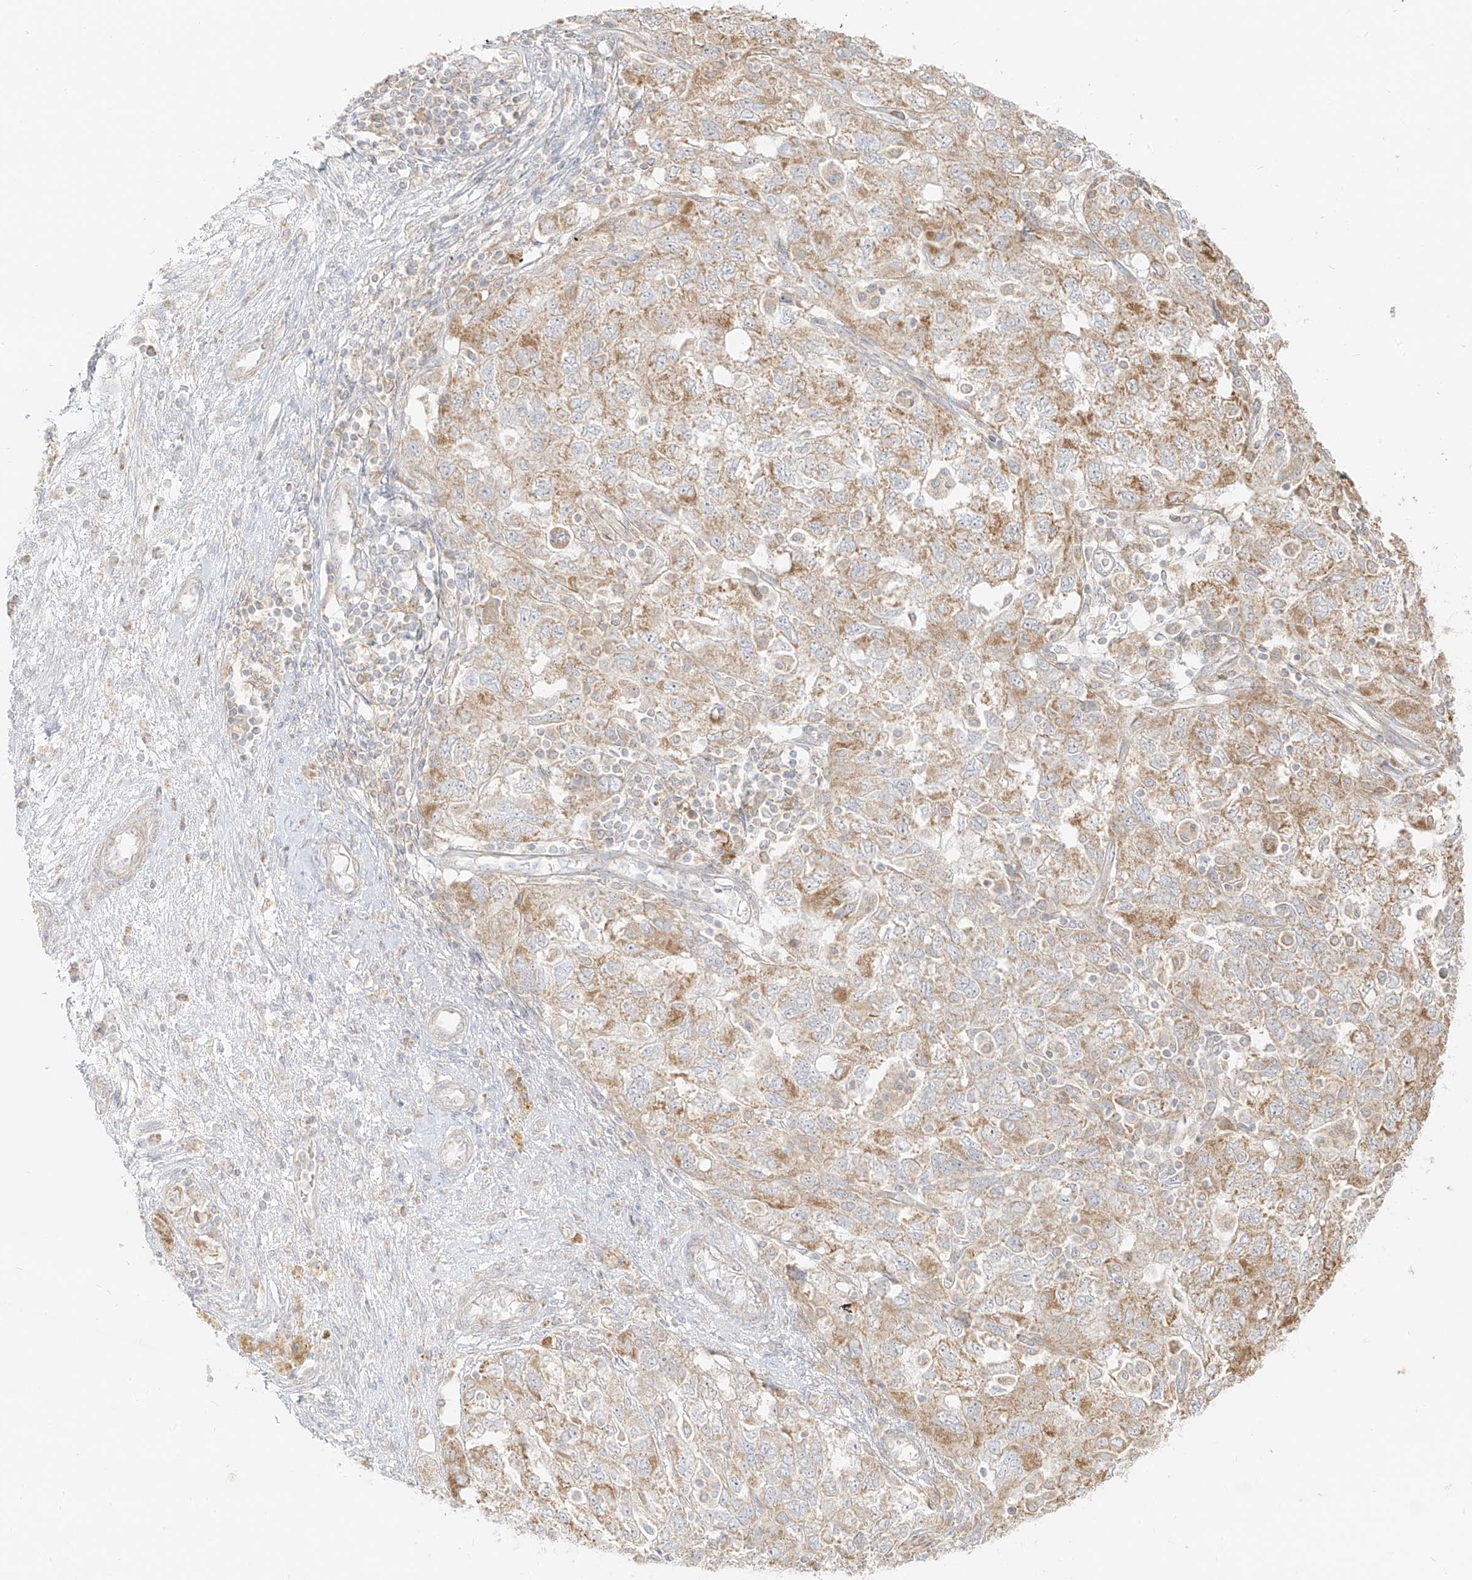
{"staining": {"intensity": "moderate", "quantity": "25%-75%", "location": "cytoplasmic/membranous"}, "tissue": "ovarian cancer", "cell_type": "Tumor cells", "image_type": "cancer", "snomed": [{"axis": "morphology", "description": "Carcinoma, NOS"}, {"axis": "morphology", "description": "Cystadenocarcinoma, serous, NOS"}, {"axis": "topography", "description": "Ovary"}], "caption": "Human ovarian cancer (serous cystadenocarcinoma) stained with a brown dye displays moderate cytoplasmic/membranous positive expression in about 25%-75% of tumor cells.", "gene": "ZIM3", "patient": {"sex": "female", "age": 69}}